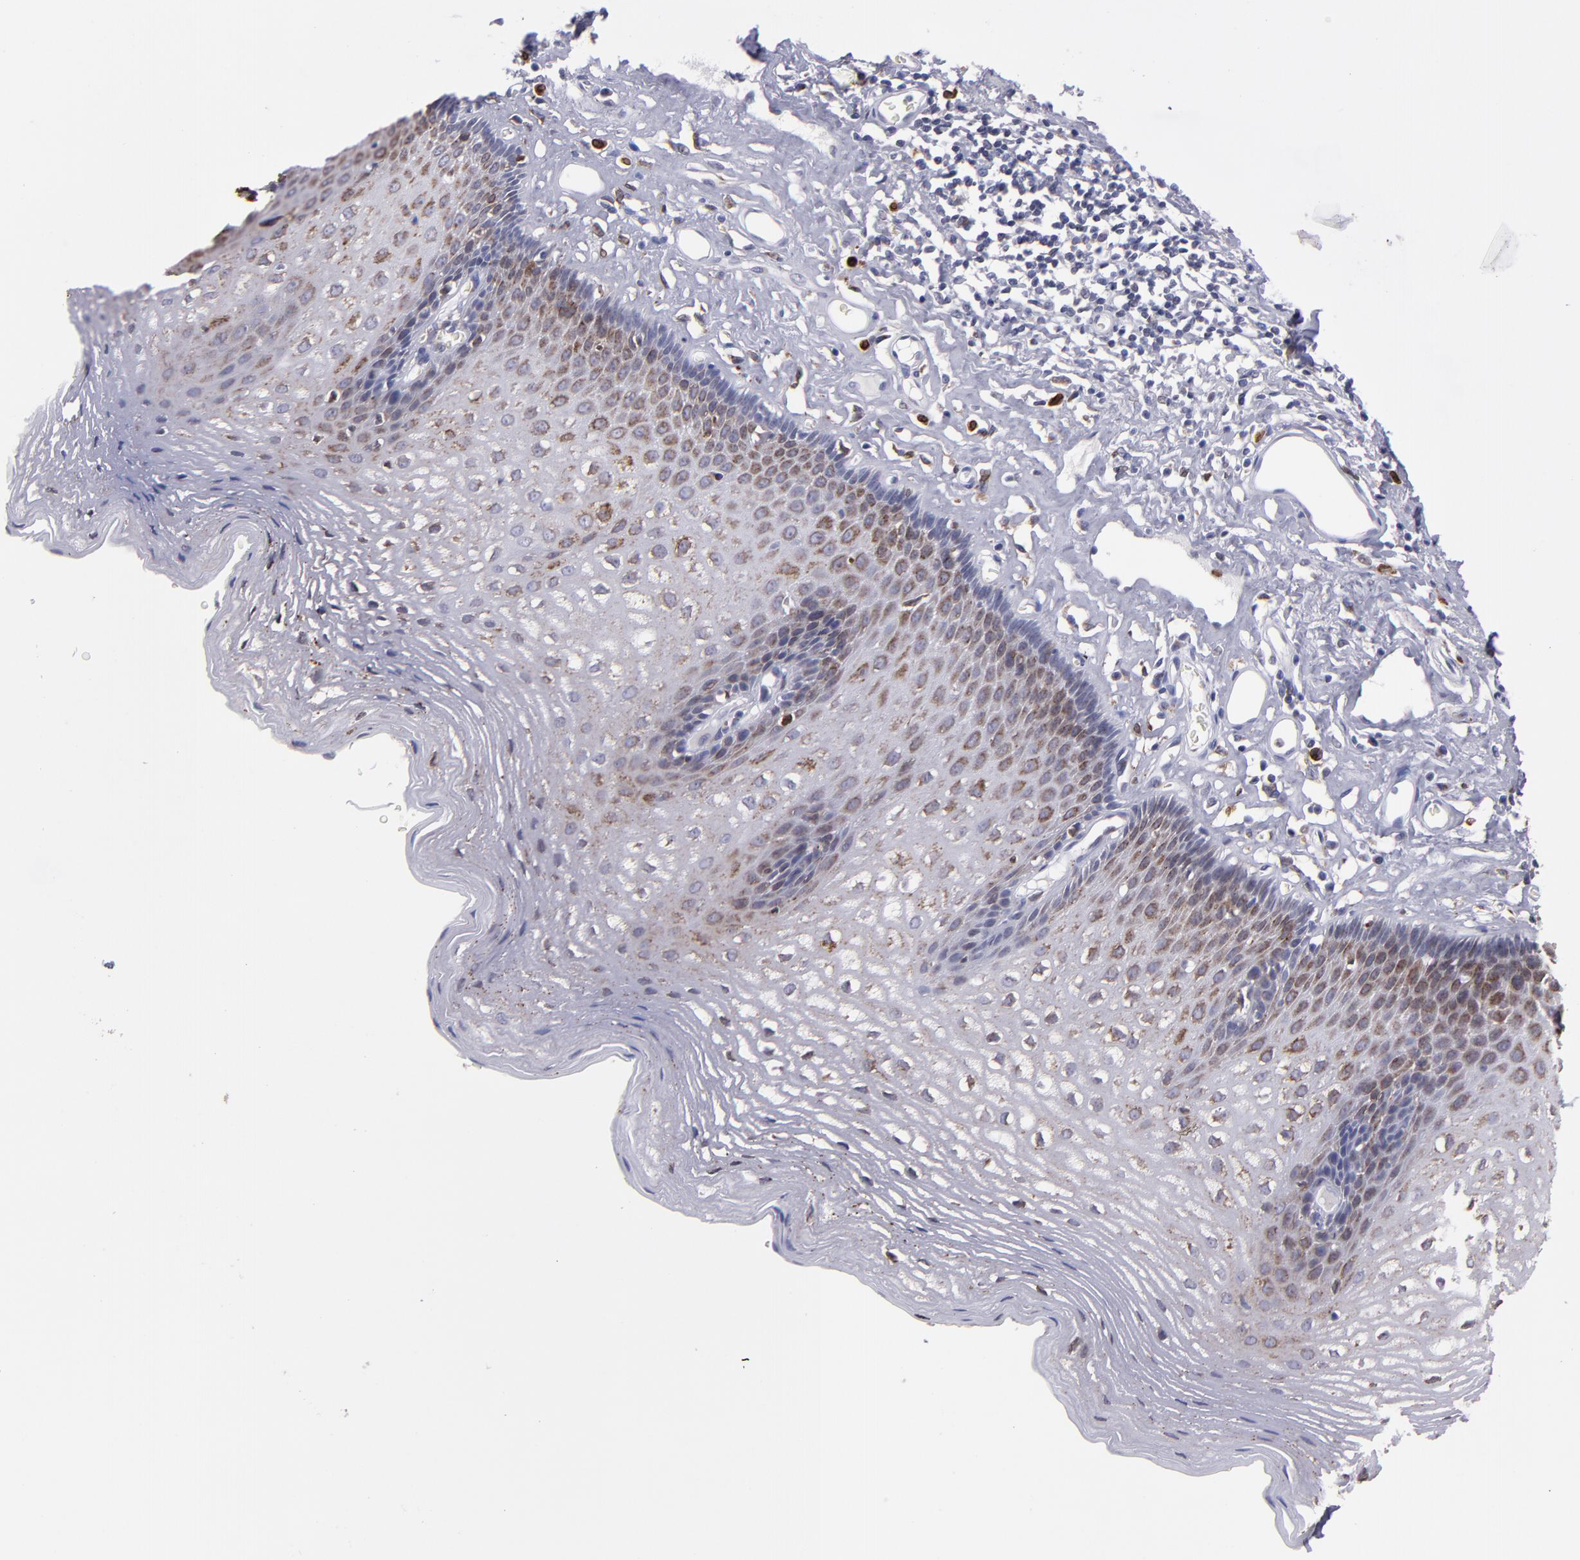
{"staining": {"intensity": "moderate", "quantity": "25%-75%", "location": "nuclear"}, "tissue": "esophagus", "cell_type": "Squamous epithelial cells", "image_type": "normal", "snomed": [{"axis": "morphology", "description": "Normal tissue, NOS"}, {"axis": "topography", "description": "Esophagus"}], "caption": "Squamous epithelial cells reveal medium levels of moderate nuclear expression in about 25%-75% of cells in benign human esophagus.", "gene": "PTGS1", "patient": {"sex": "female", "age": 70}}